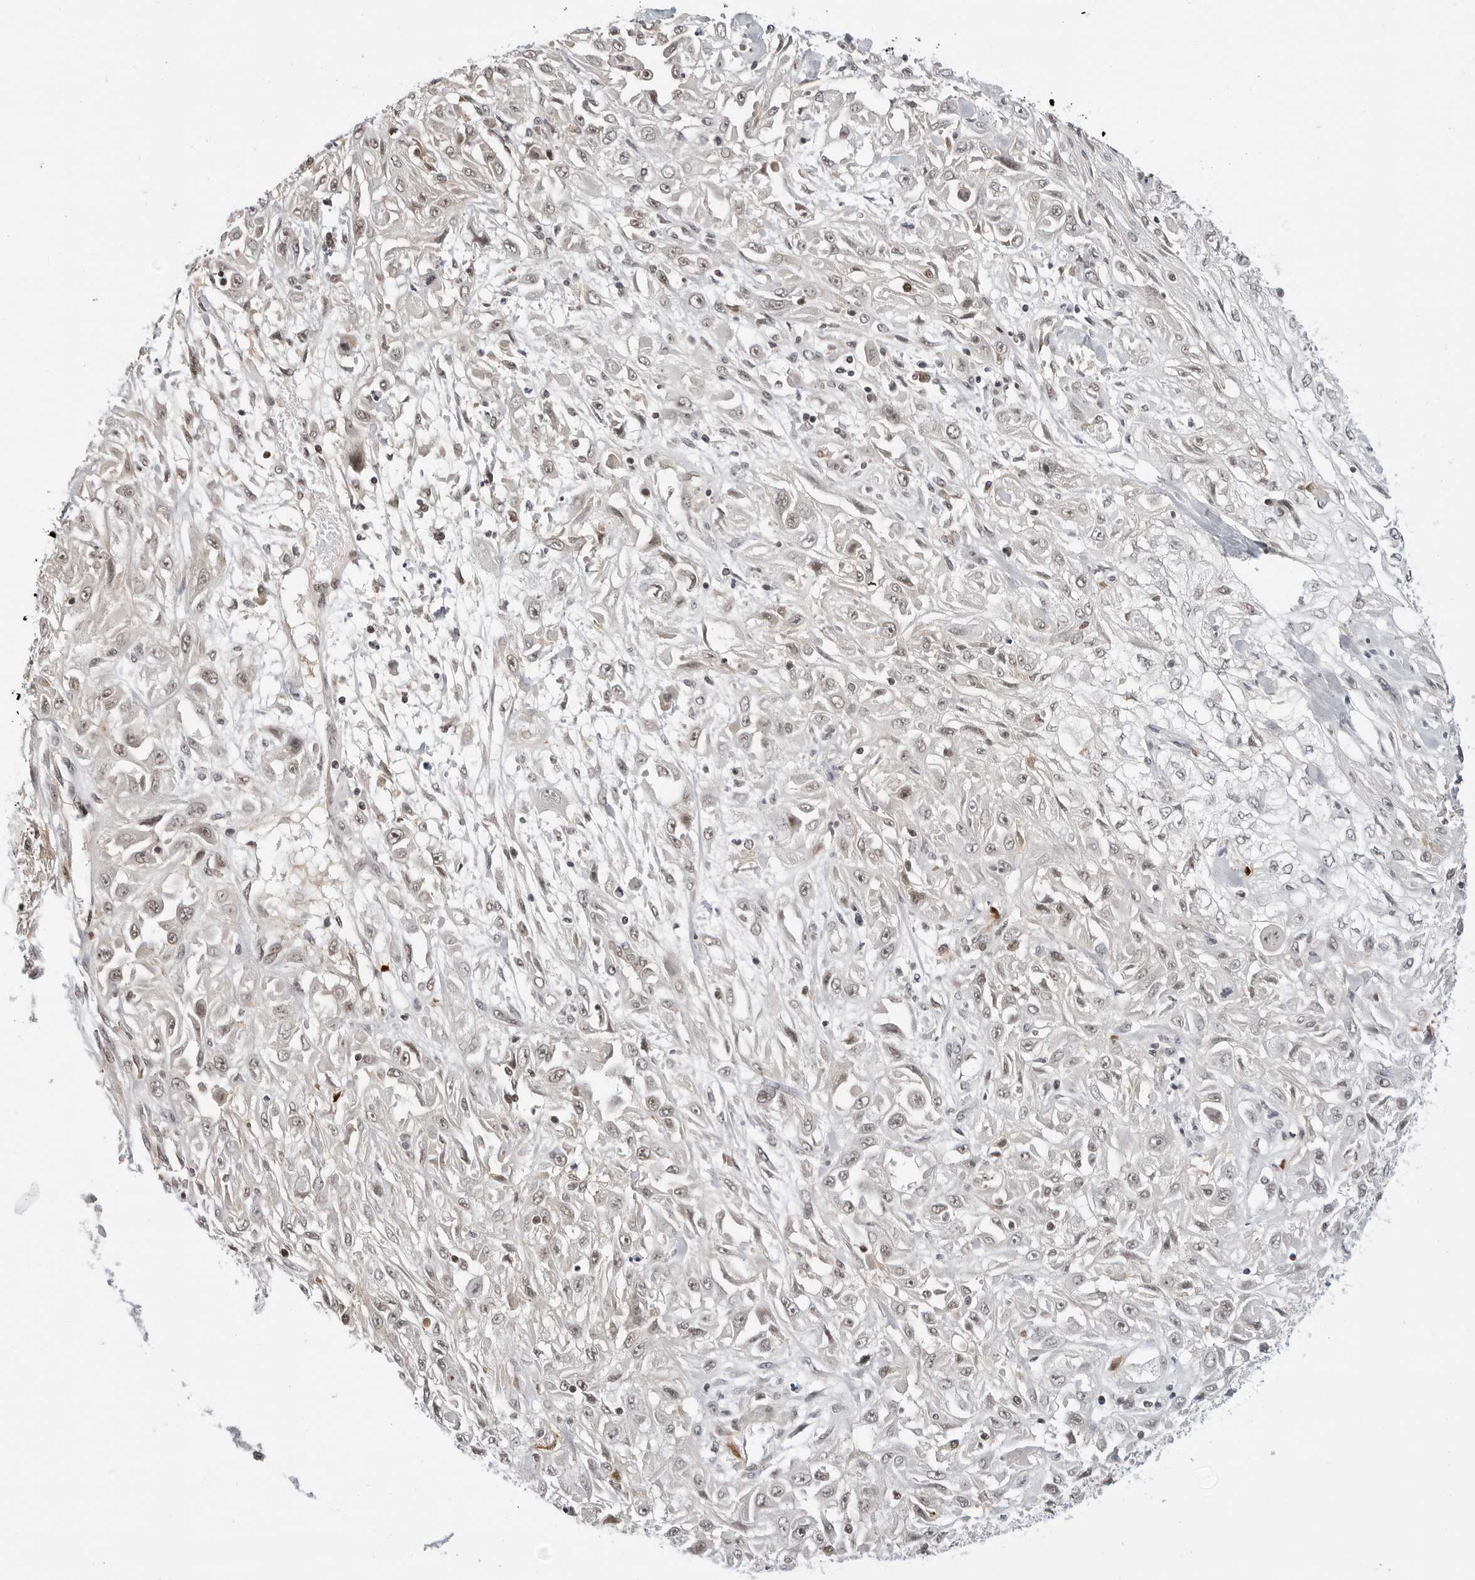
{"staining": {"intensity": "weak", "quantity": ">75%", "location": "nuclear"}, "tissue": "skin cancer", "cell_type": "Tumor cells", "image_type": "cancer", "snomed": [{"axis": "morphology", "description": "Squamous cell carcinoma, NOS"}, {"axis": "morphology", "description": "Squamous cell carcinoma, metastatic, NOS"}, {"axis": "topography", "description": "Skin"}, {"axis": "topography", "description": "Lymph node"}], "caption": "Brown immunohistochemical staining in skin cancer (squamous cell carcinoma) shows weak nuclear staining in about >75% of tumor cells. (IHC, brightfield microscopy, high magnification).", "gene": "C8orf33", "patient": {"sex": "male", "age": 75}}